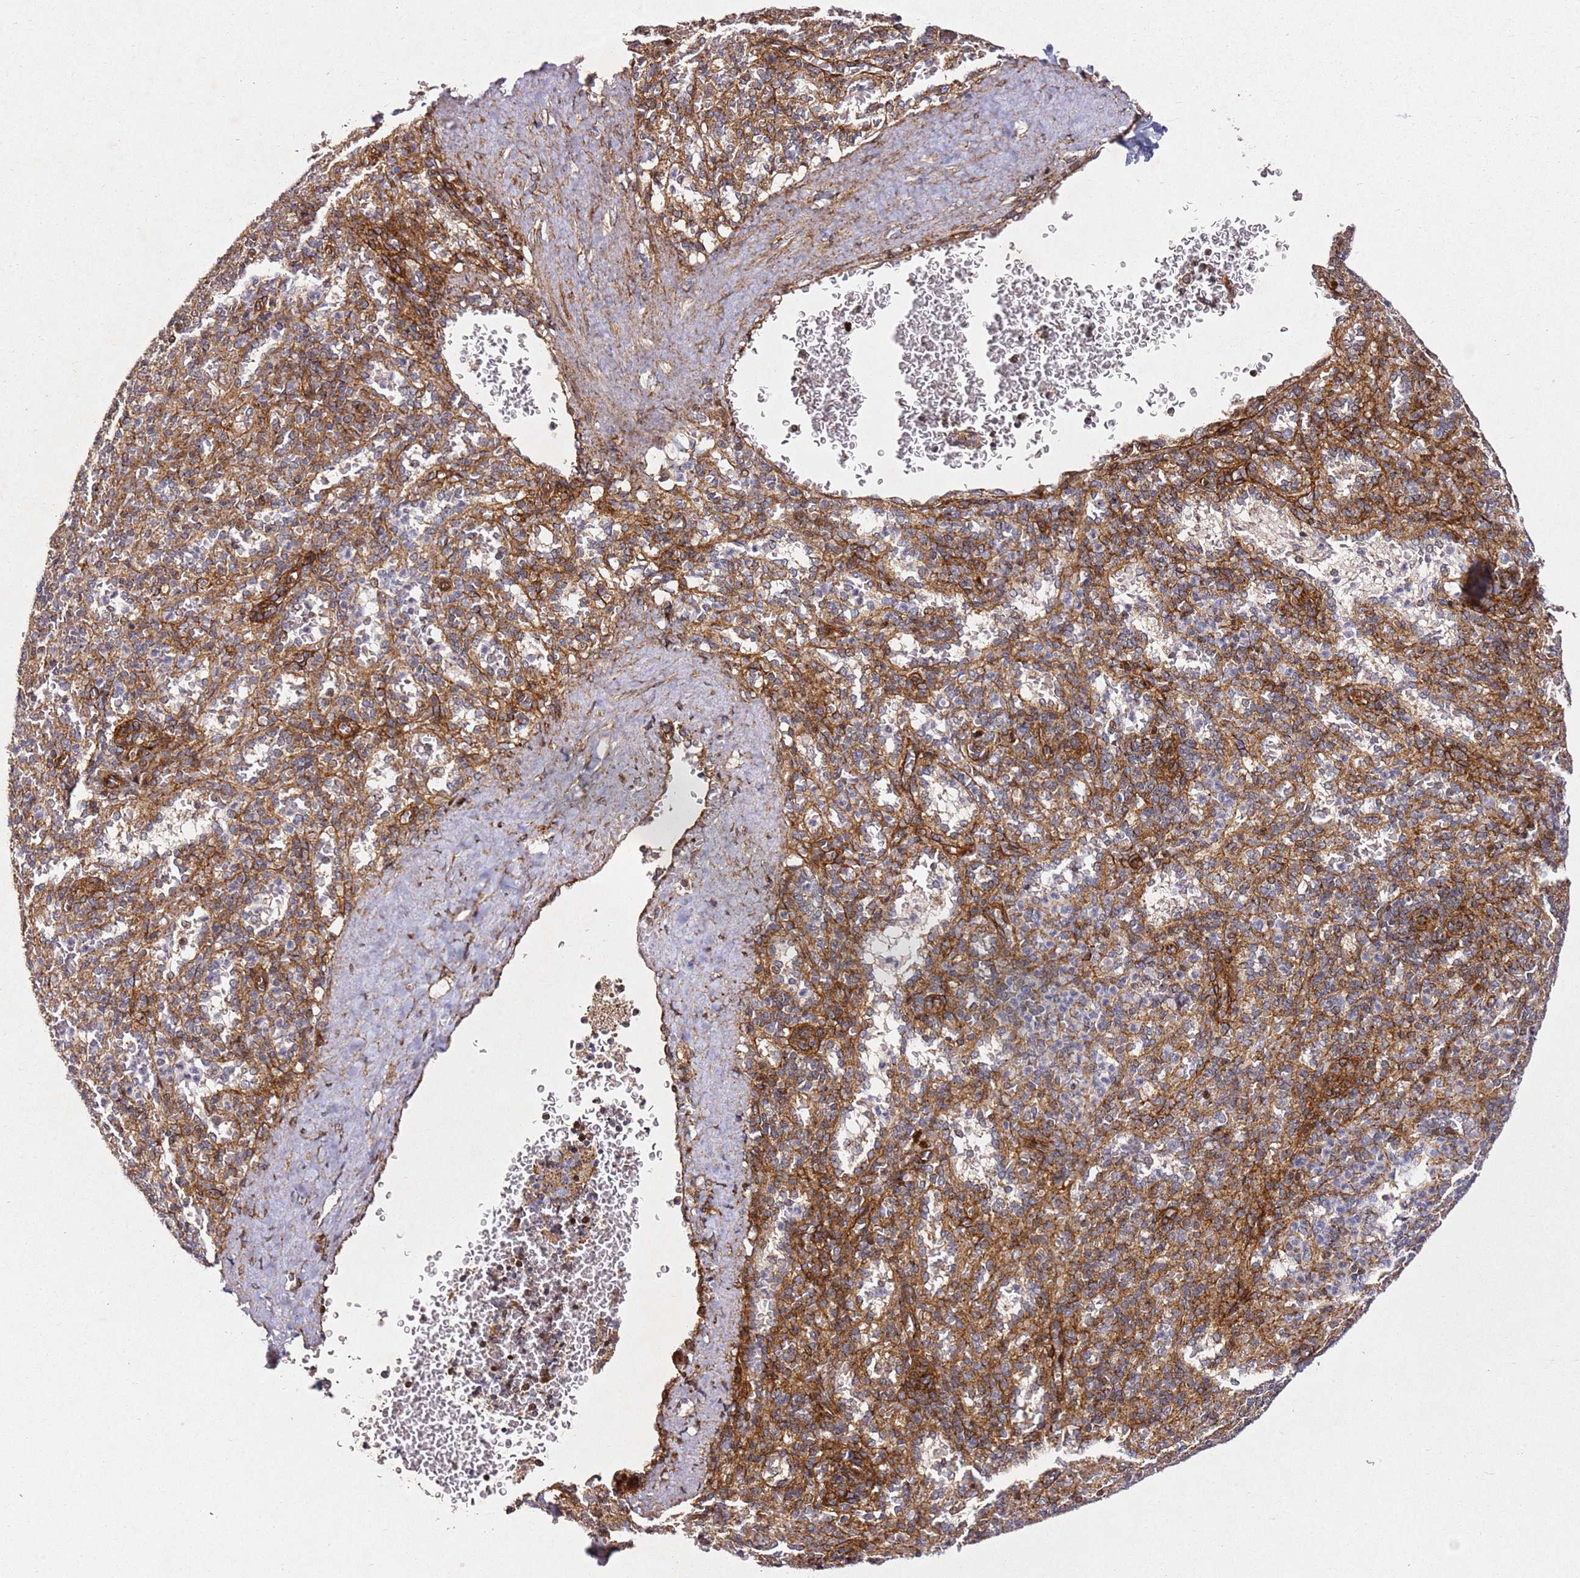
{"staining": {"intensity": "weak", "quantity": "25%-75%", "location": "cytoplasmic/membranous"}, "tissue": "spleen", "cell_type": "Cells in red pulp", "image_type": "normal", "snomed": [{"axis": "morphology", "description": "Normal tissue, NOS"}, {"axis": "topography", "description": "Spleen"}], "caption": "IHC staining of unremarkable spleen, which reveals low levels of weak cytoplasmic/membranous expression in approximately 25%-75% of cells in red pulp indicating weak cytoplasmic/membranous protein staining. The staining was performed using DAB (3,3'-diaminobenzidine) (brown) for protein detection and nuclei were counterstained in hematoxylin (blue).", "gene": "ZNF296", "patient": {"sex": "female", "age": 21}}